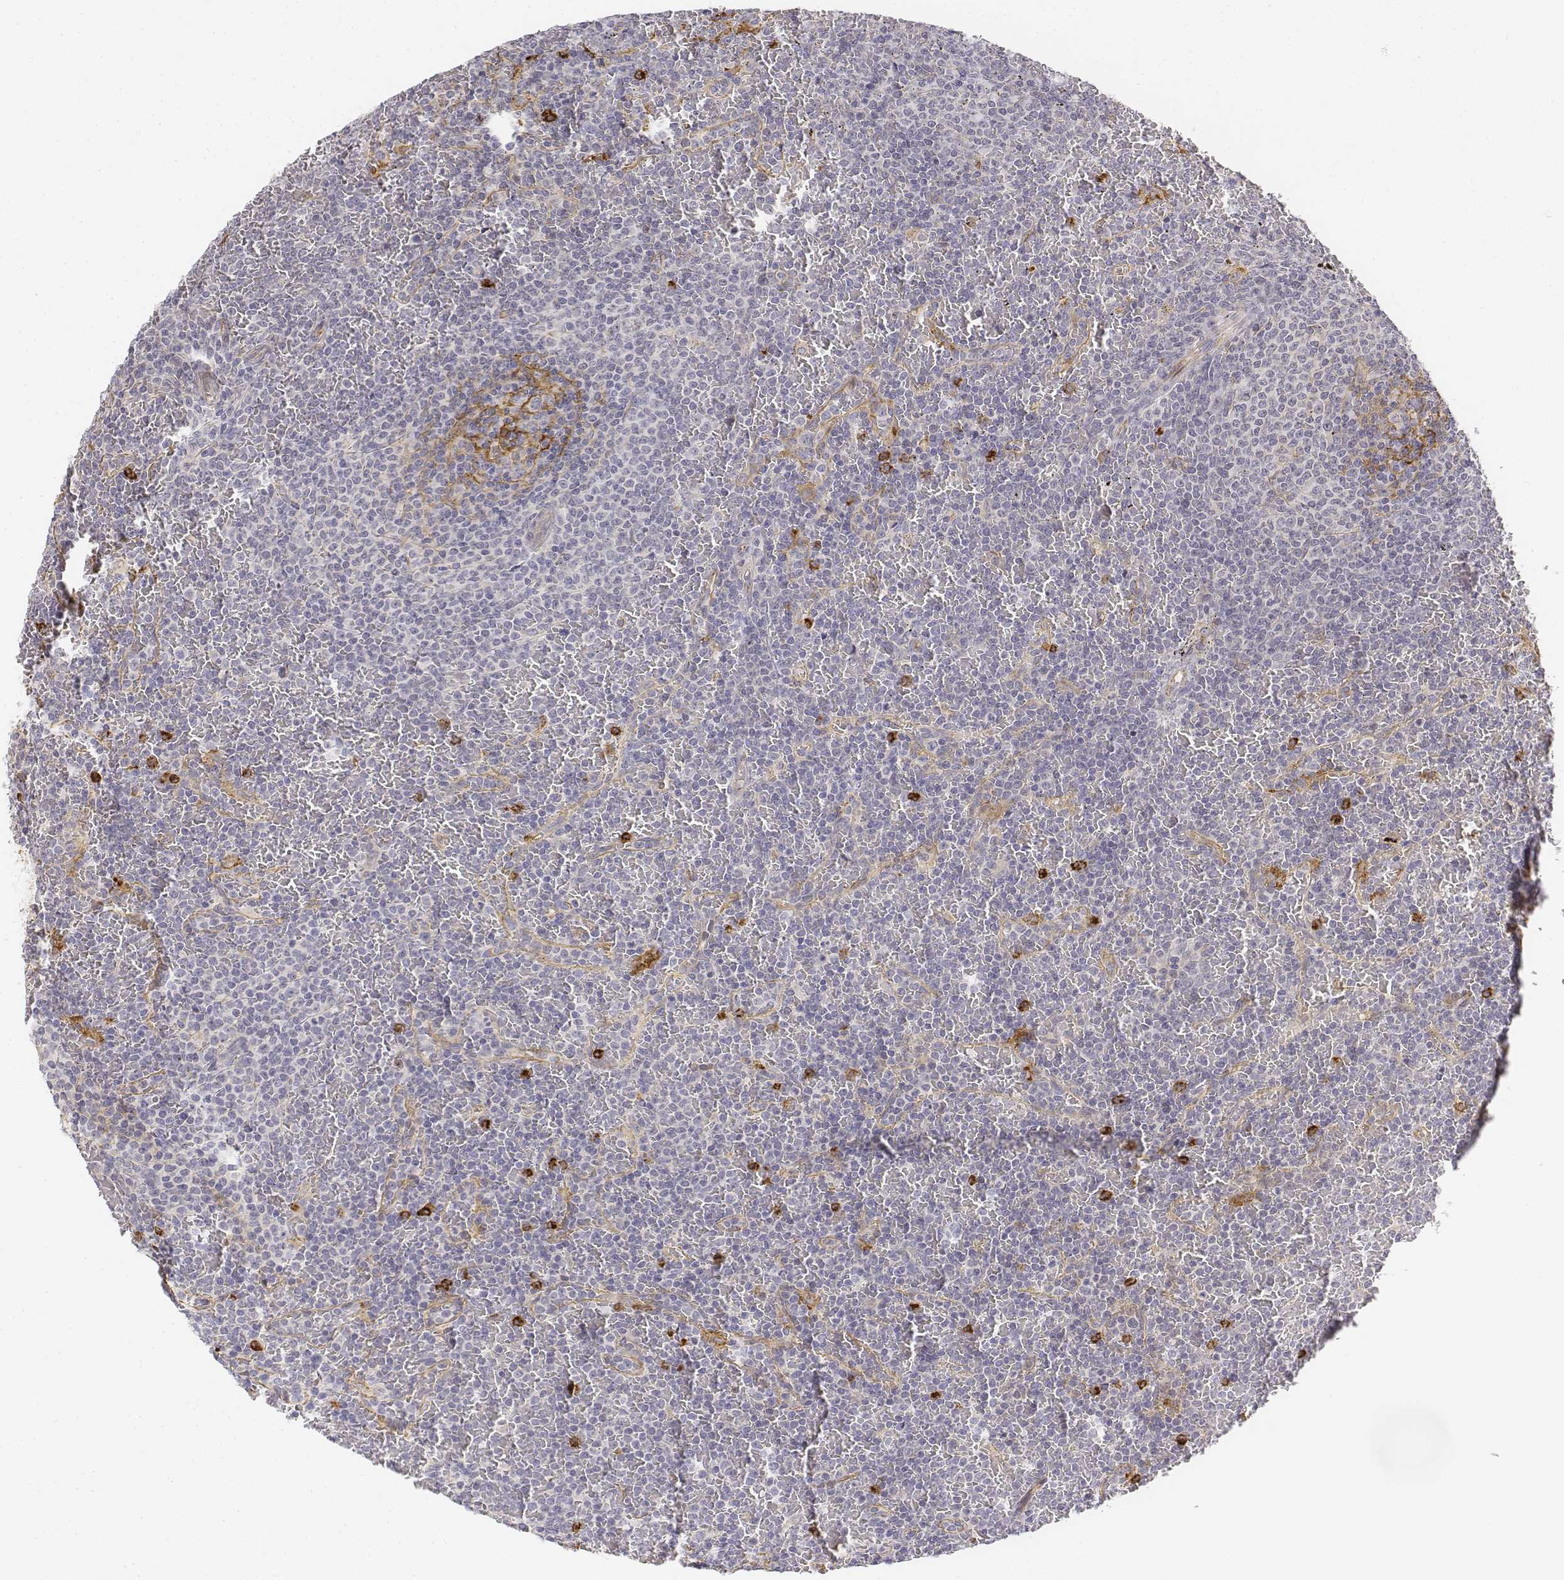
{"staining": {"intensity": "negative", "quantity": "none", "location": "none"}, "tissue": "lymphoma", "cell_type": "Tumor cells", "image_type": "cancer", "snomed": [{"axis": "morphology", "description": "Malignant lymphoma, non-Hodgkin's type, Low grade"}, {"axis": "topography", "description": "Spleen"}], "caption": "Immunohistochemistry (IHC) photomicrograph of neoplastic tissue: low-grade malignant lymphoma, non-Hodgkin's type stained with DAB exhibits no significant protein staining in tumor cells.", "gene": "CD14", "patient": {"sex": "female", "age": 77}}